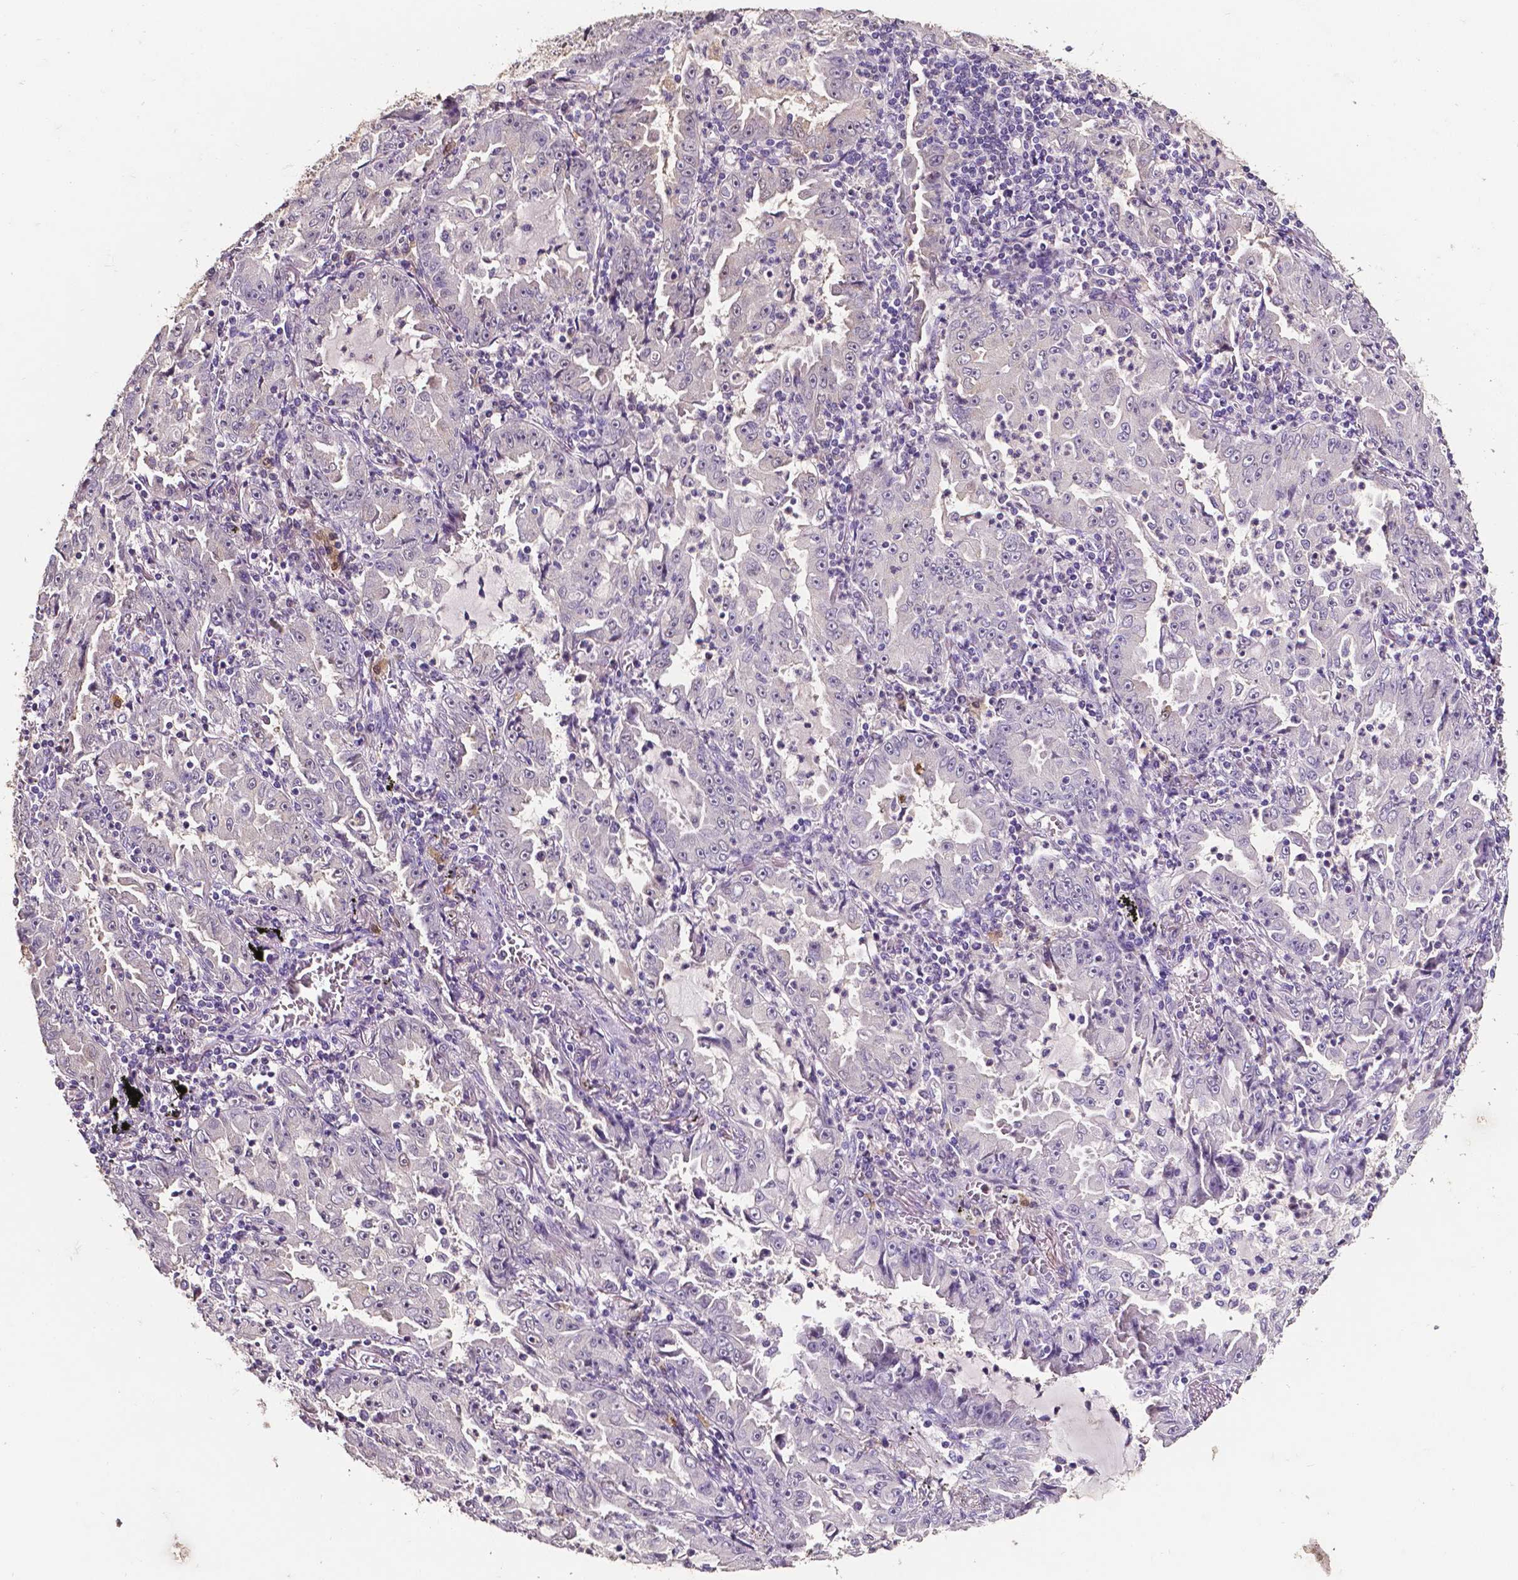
{"staining": {"intensity": "negative", "quantity": "none", "location": "none"}, "tissue": "lung cancer", "cell_type": "Tumor cells", "image_type": "cancer", "snomed": [{"axis": "morphology", "description": "Adenocarcinoma, NOS"}, {"axis": "topography", "description": "Lung"}], "caption": "IHC micrograph of neoplastic tissue: adenocarcinoma (lung) stained with DAB (3,3'-diaminobenzidine) displays no significant protein staining in tumor cells.", "gene": "PSAT1", "patient": {"sex": "female", "age": 52}}